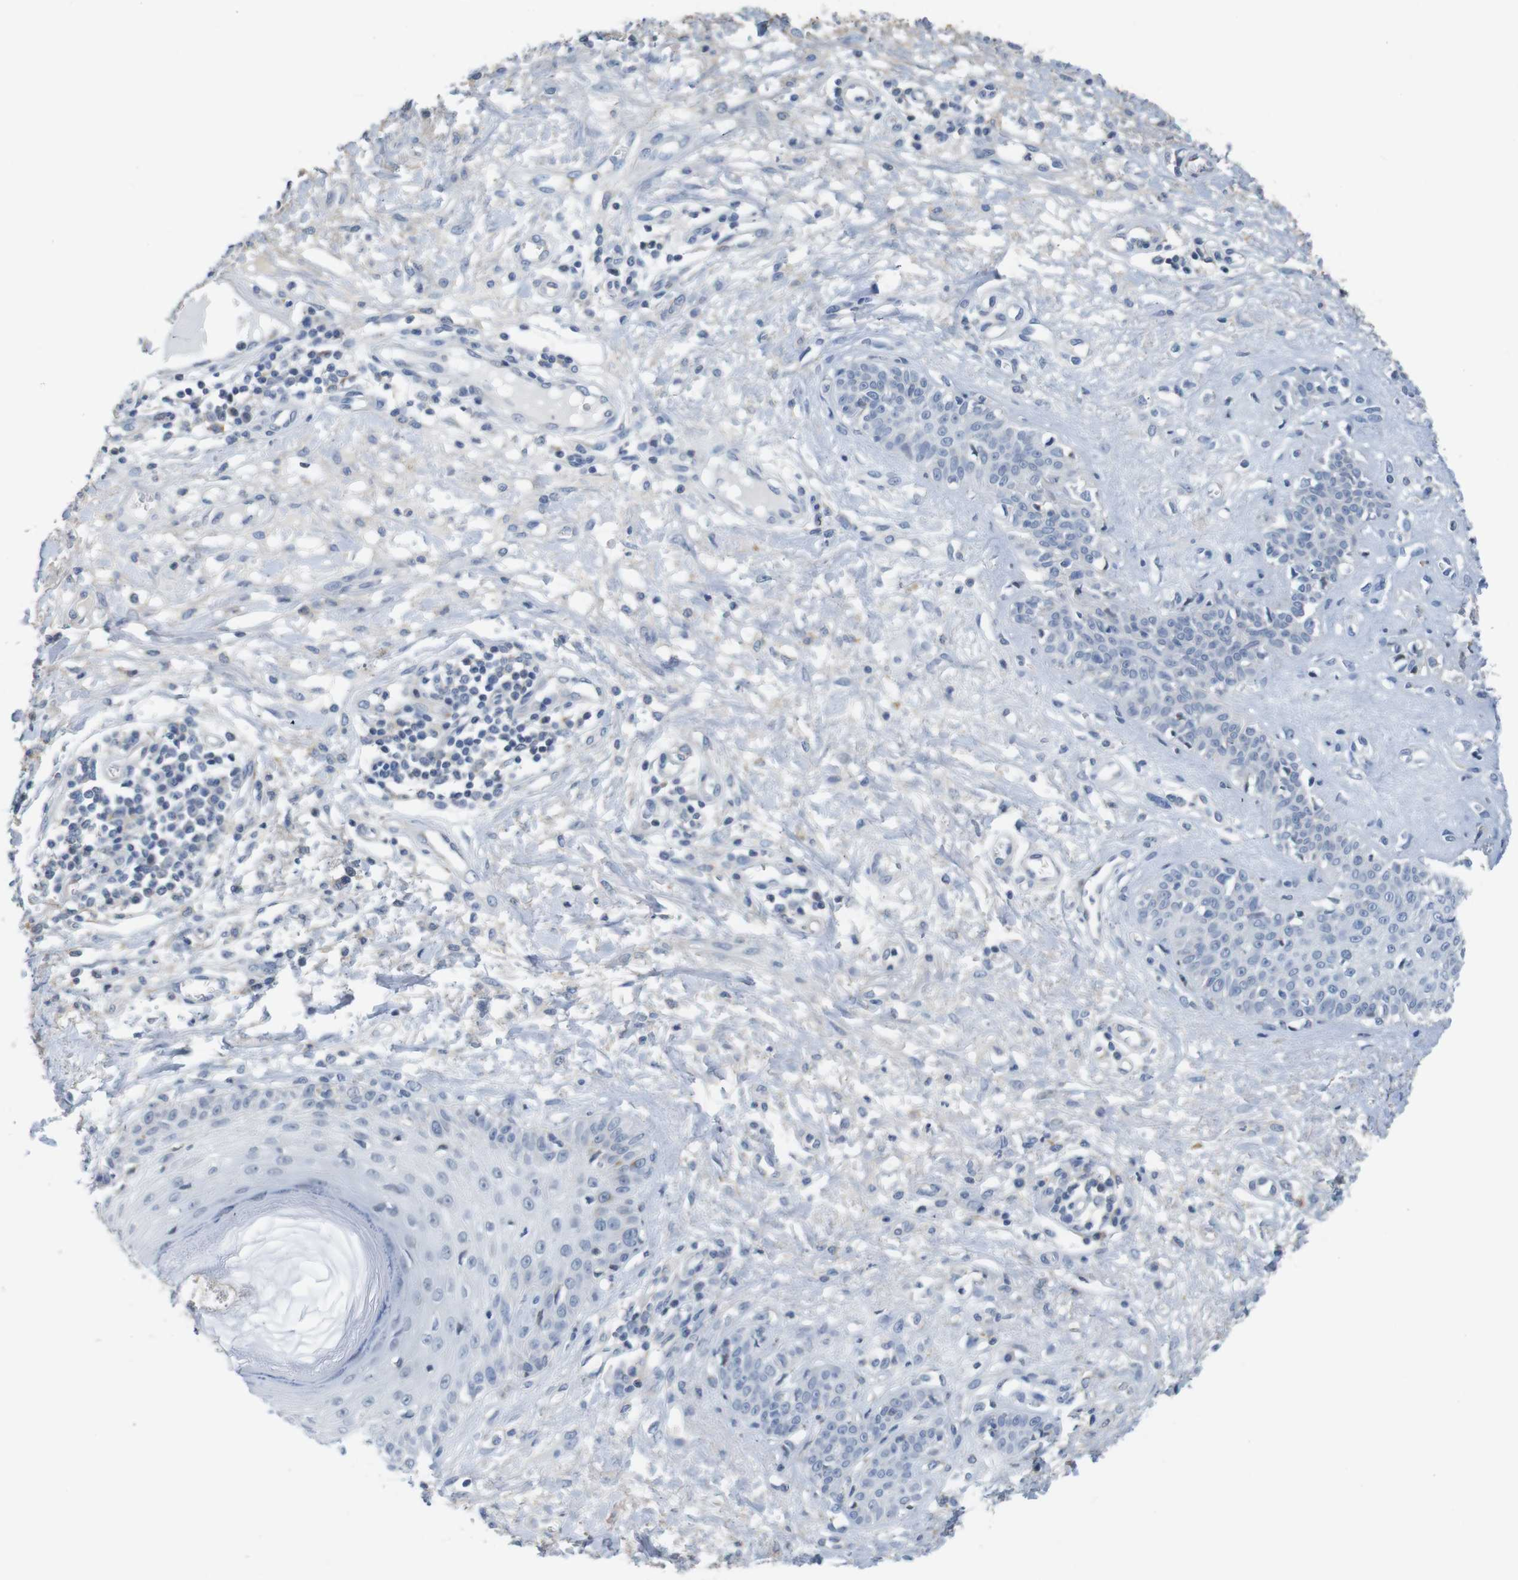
{"staining": {"intensity": "negative", "quantity": "none", "location": "none"}, "tissue": "skin cancer", "cell_type": "Tumor cells", "image_type": "cancer", "snomed": [{"axis": "morphology", "description": "Squamous cell carcinoma, NOS"}, {"axis": "topography", "description": "Skin"}], "caption": "Squamous cell carcinoma (skin) was stained to show a protein in brown. There is no significant staining in tumor cells.", "gene": "OTOF", "patient": {"sex": "female", "age": 78}}